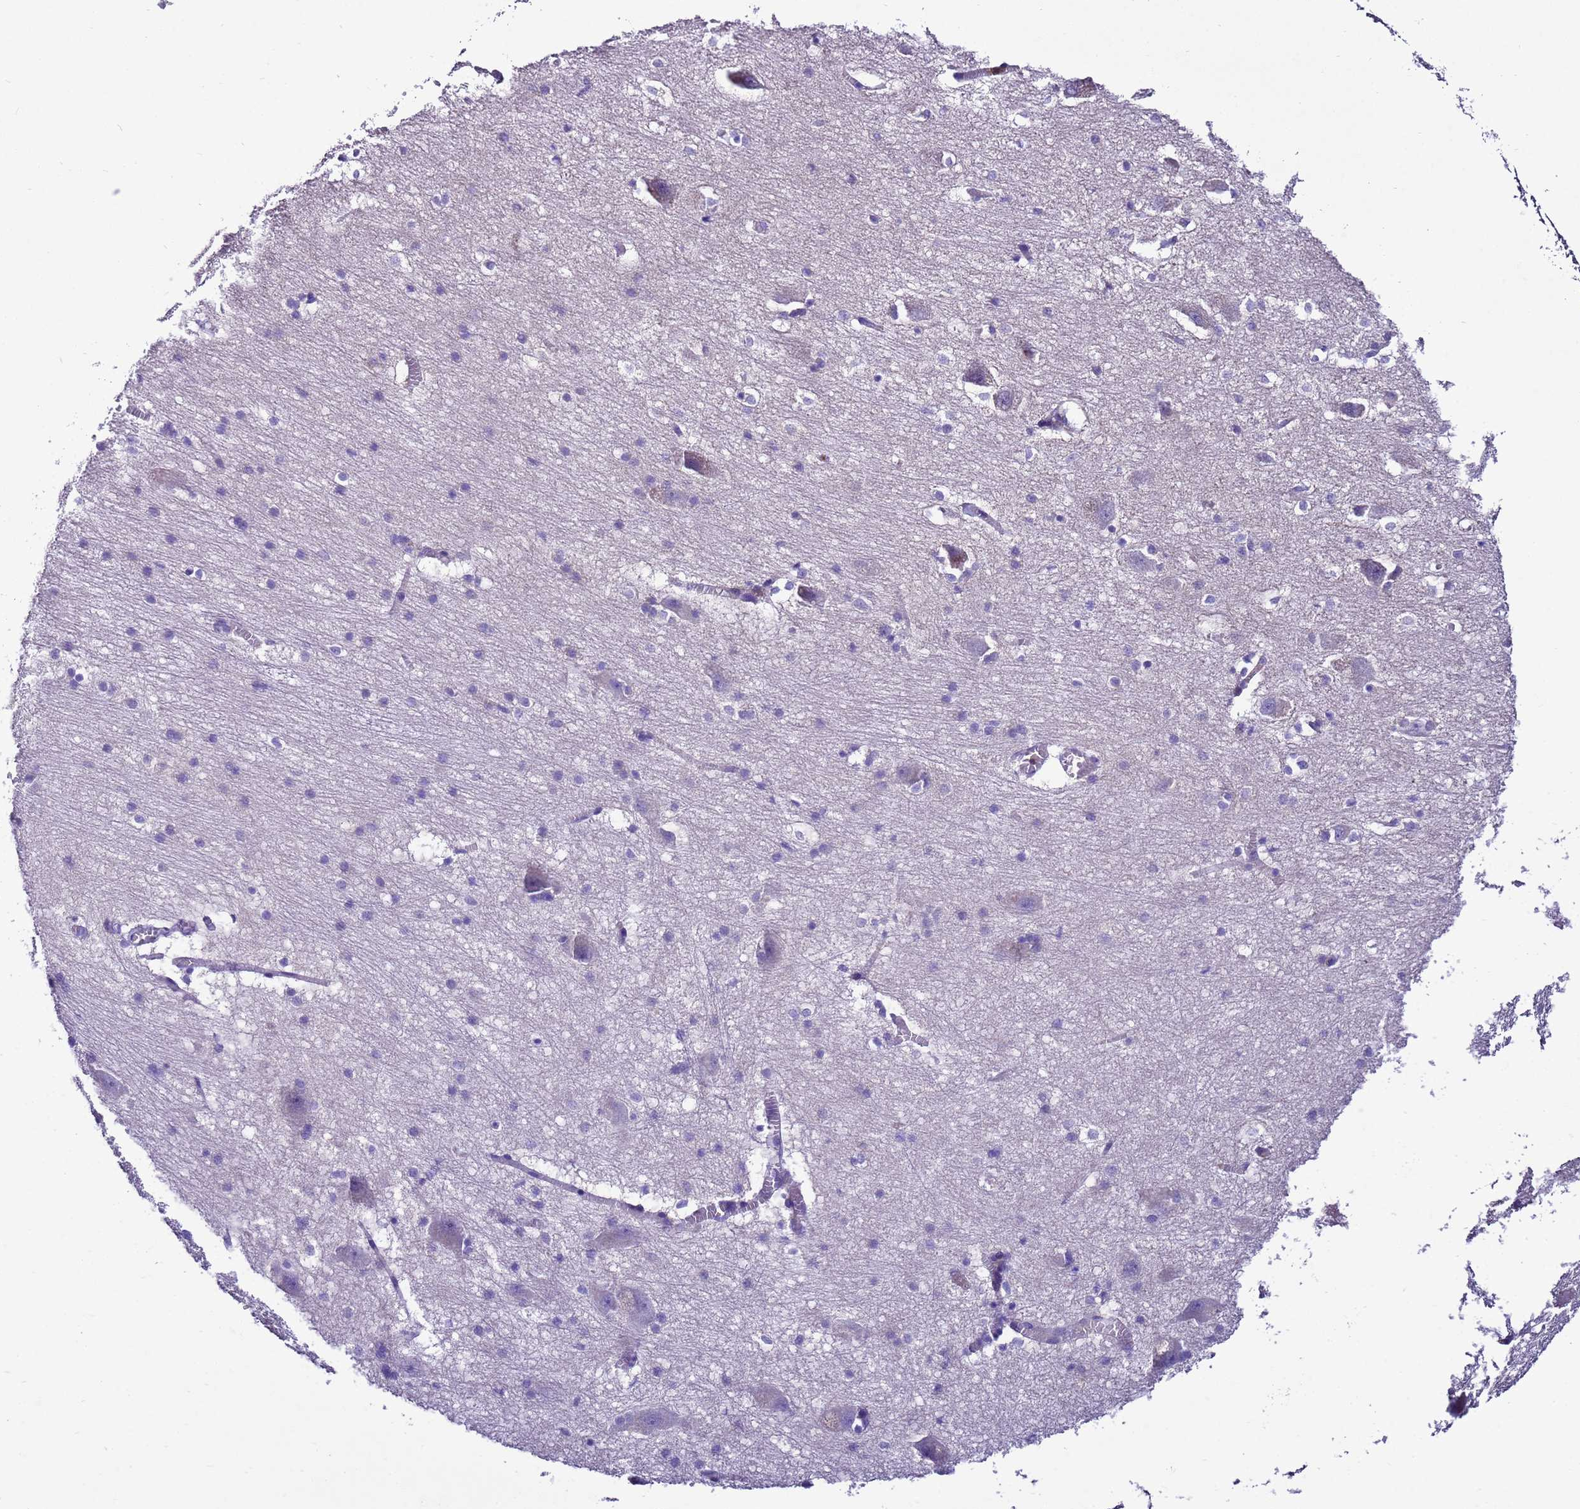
{"staining": {"intensity": "negative", "quantity": "none", "location": "none"}, "tissue": "caudate", "cell_type": "Glial cells", "image_type": "normal", "snomed": [{"axis": "morphology", "description": "Normal tissue, NOS"}, {"axis": "topography", "description": "Lateral ventricle wall"}], "caption": "Immunohistochemistry photomicrograph of benign caudate: human caudate stained with DAB shows no significant protein expression in glial cells. The staining was performed using DAB to visualize the protein expression in brown, while the nuclei were stained in blue with hematoxylin (Magnification: 20x).", "gene": "UGT2A1", "patient": {"sex": "male", "age": 37}}